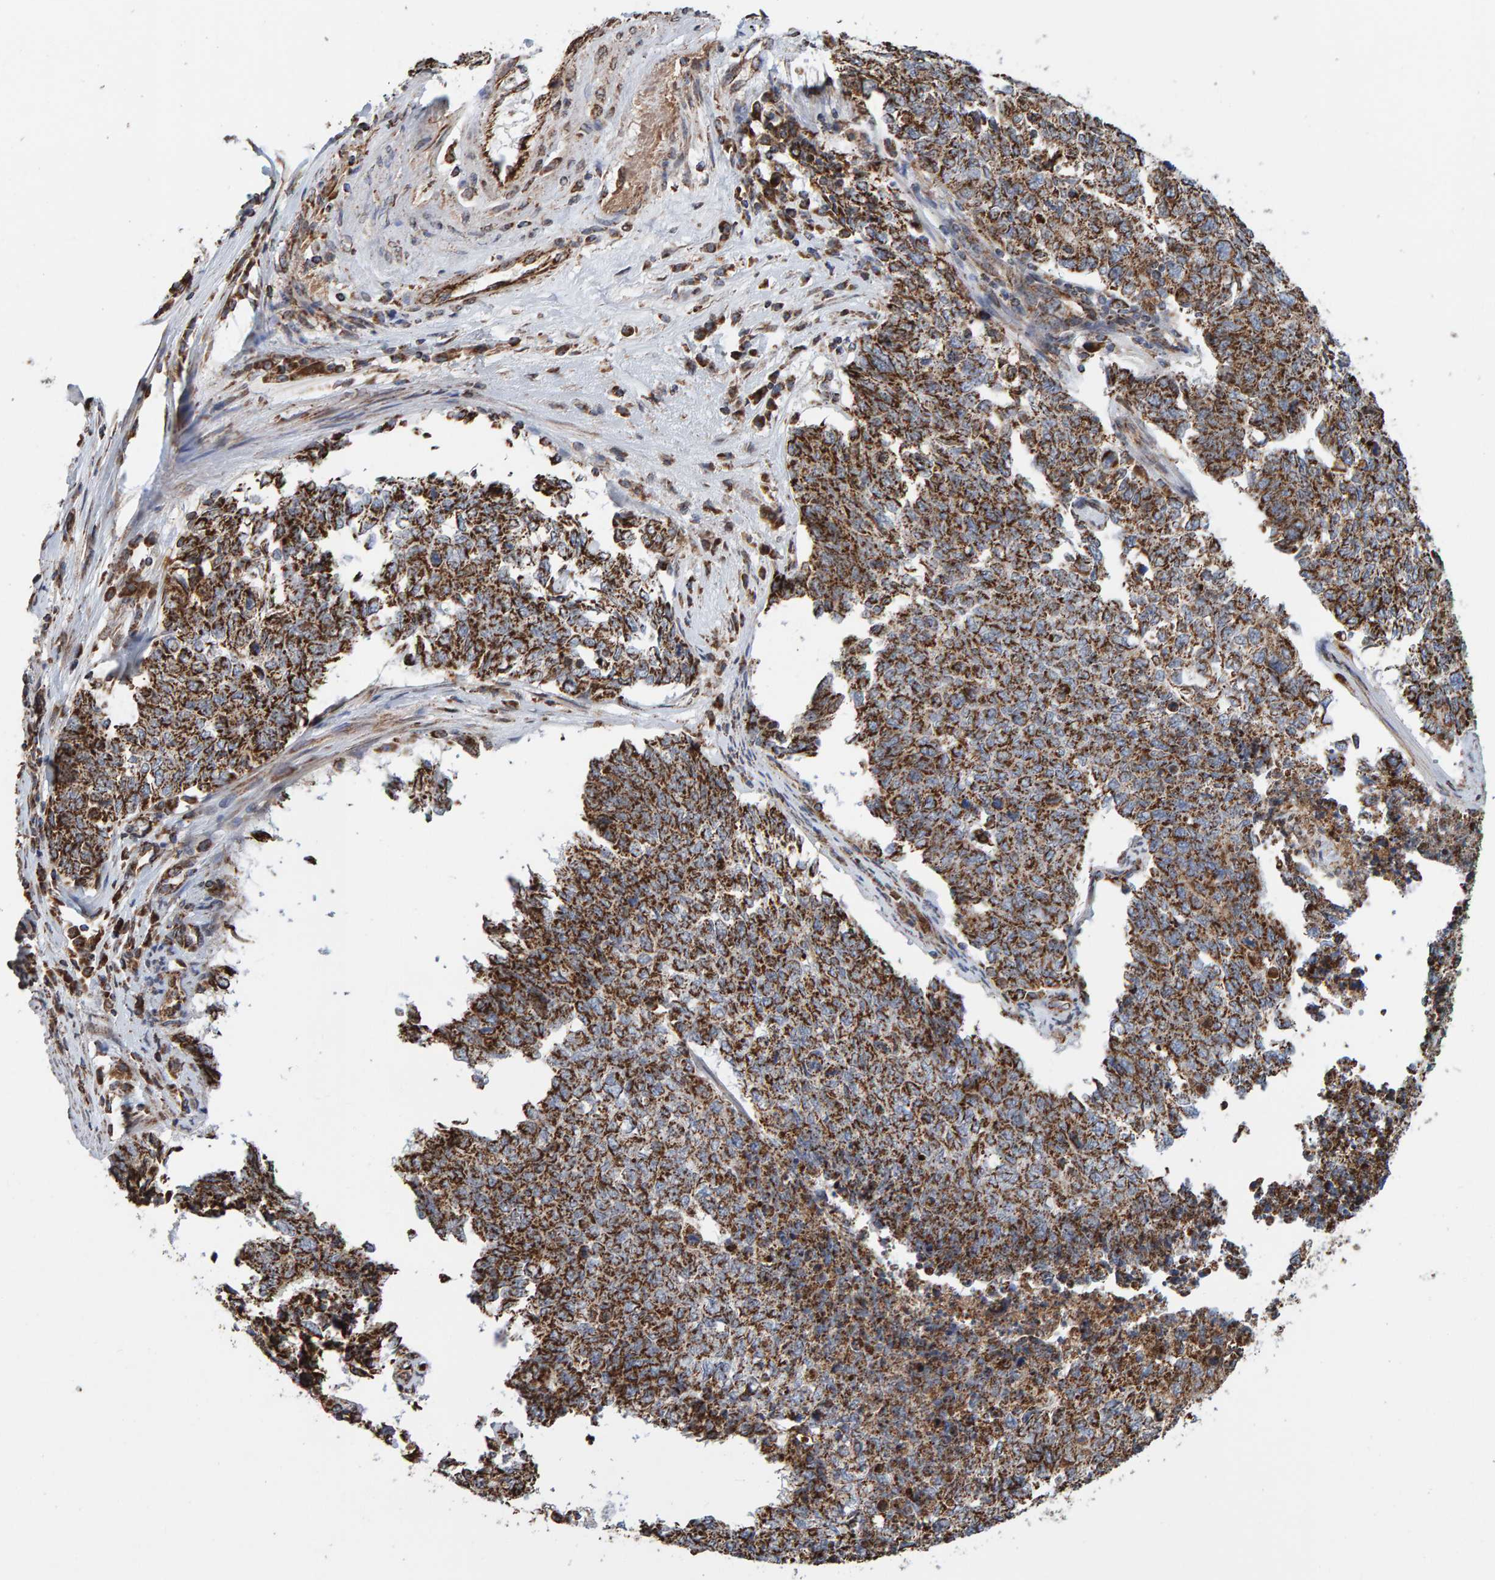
{"staining": {"intensity": "moderate", "quantity": ">75%", "location": "cytoplasmic/membranous"}, "tissue": "cervical cancer", "cell_type": "Tumor cells", "image_type": "cancer", "snomed": [{"axis": "morphology", "description": "Squamous cell carcinoma, NOS"}, {"axis": "topography", "description": "Cervix"}], "caption": "IHC of cervical squamous cell carcinoma shows medium levels of moderate cytoplasmic/membranous positivity in about >75% of tumor cells. (Brightfield microscopy of DAB IHC at high magnification).", "gene": "MRPL45", "patient": {"sex": "female", "age": 63}}